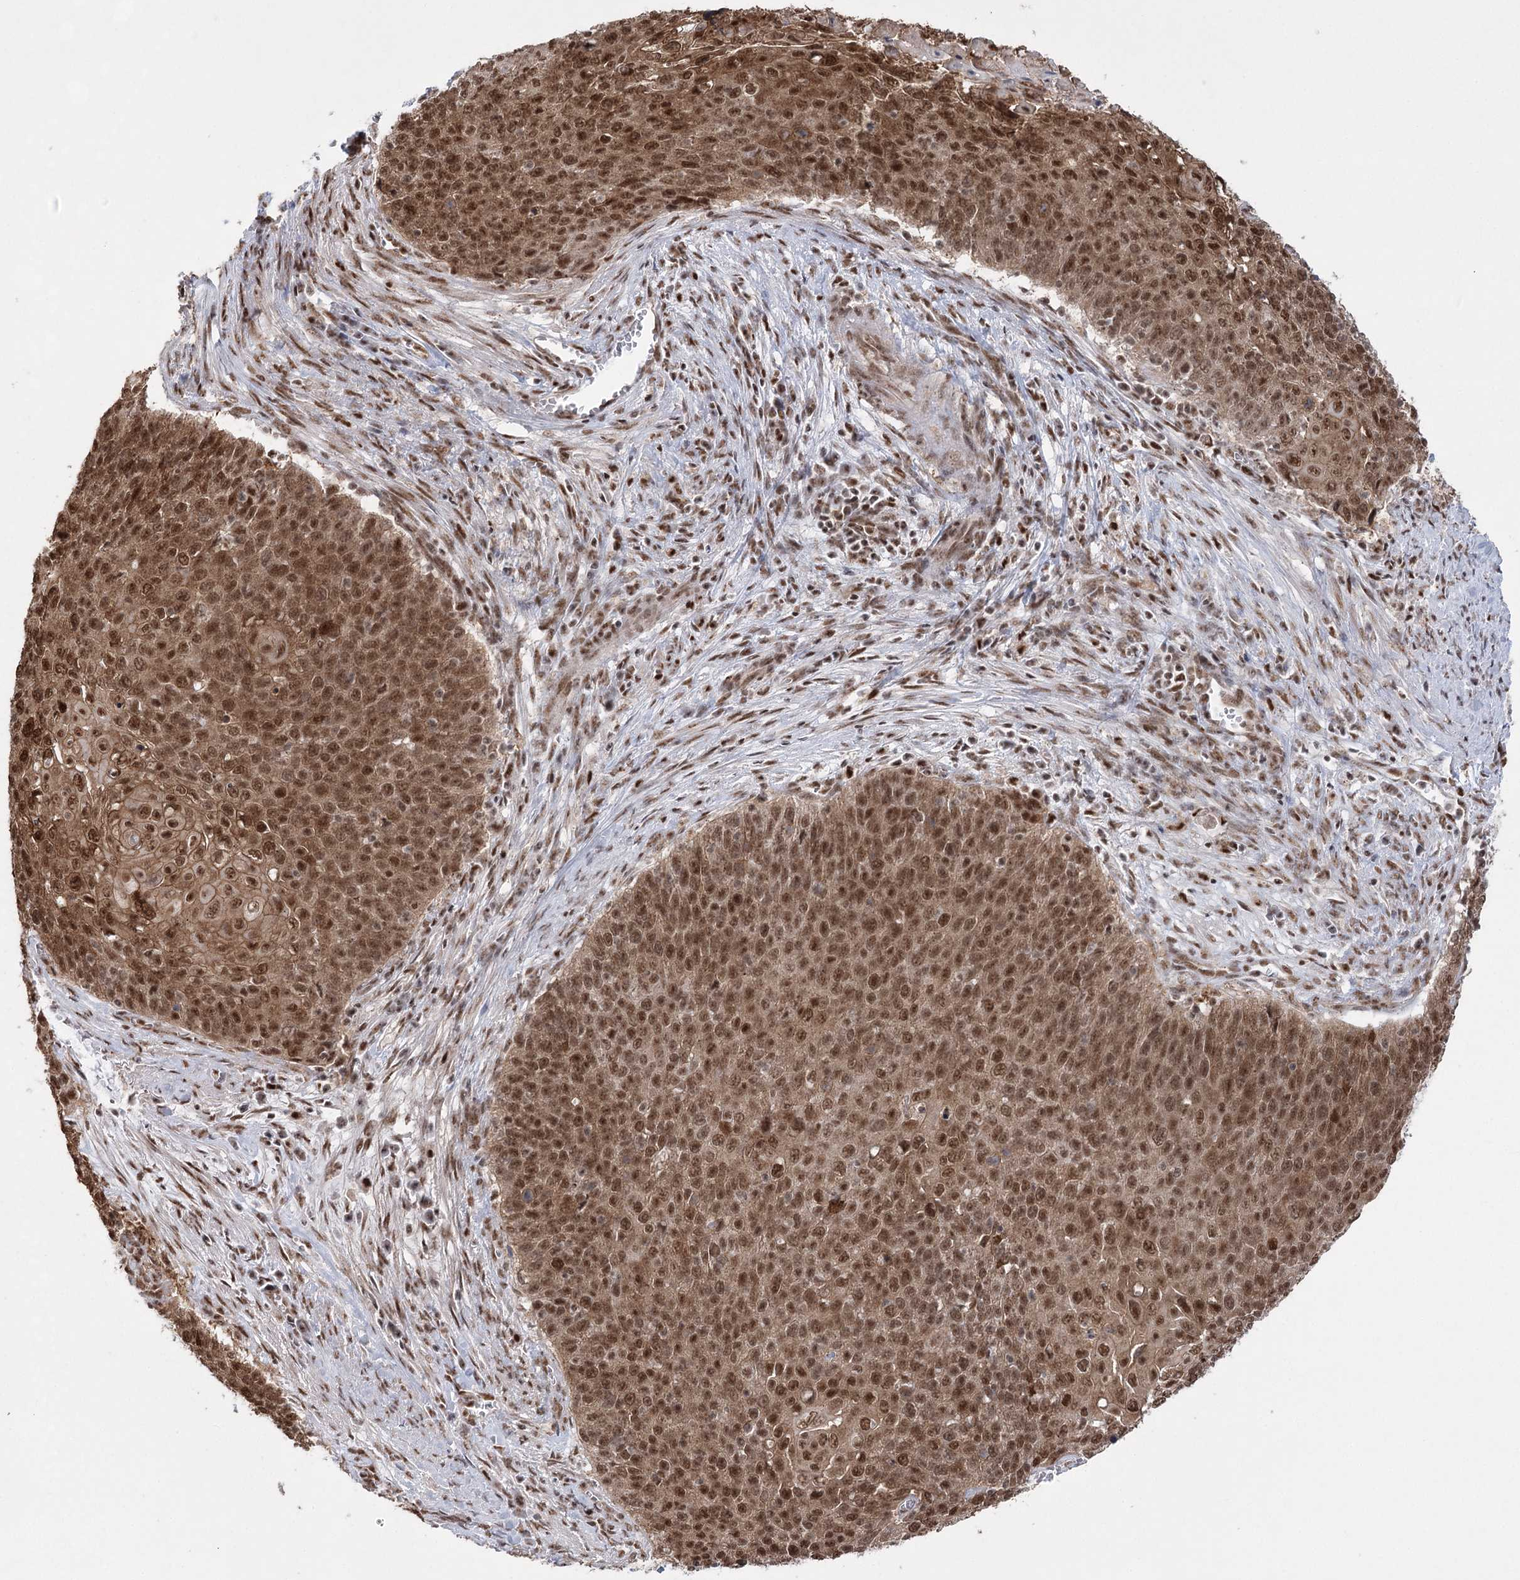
{"staining": {"intensity": "moderate", "quantity": ">75%", "location": "cytoplasmic/membranous,nuclear"}, "tissue": "cervical cancer", "cell_type": "Tumor cells", "image_type": "cancer", "snomed": [{"axis": "morphology", "description": "Squamous cell carcinoma, NOS"}, {"axis": "topography", "description": "Cervix"}], "caption": "The image reveals immunohistochemical staining of cervical cancer (squamous cell carcinoma). There is moderate cytoplasmic/membranous and nuclear expression is identified in approximately >75% of tumor cells.", "gene": "ZCCHC8", "patient": {"sex": "female", "age": 39}}